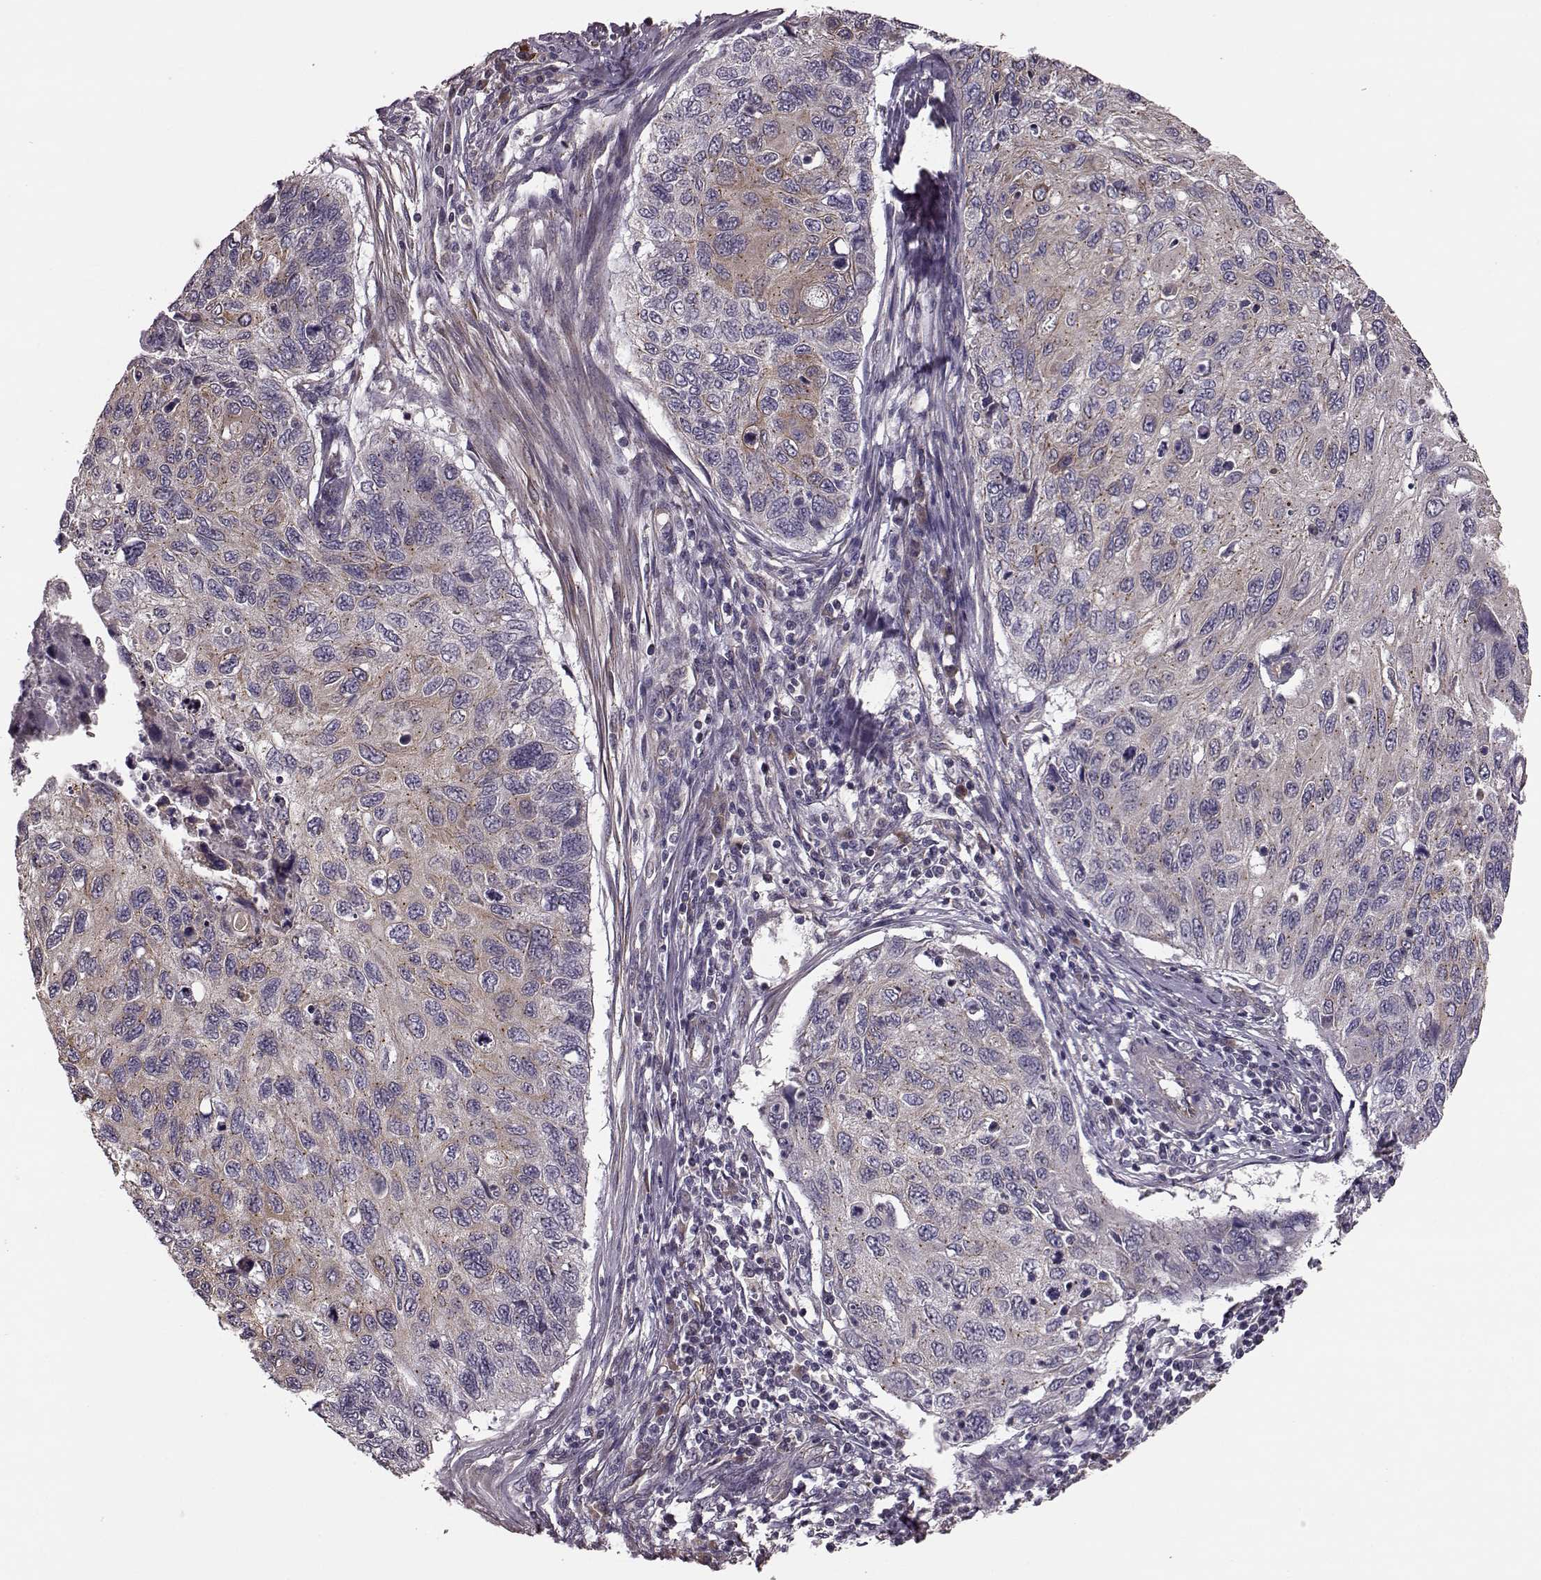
{"staining": {"intensity": "weak", "quantity": ">75%", "location": "cytoplasmic/membranous"}, "tissue": "cervical cancer", "cell_type": "Tumor cells", "image_type": "cancer", "snomed": [{"axis": "morphology", "description": "Squamous cell carcinoma, NOS"}, {"axis": "topography", "description": "Cervix"}], "caption": "IHC photomicrograph of human cervical squamous cell carcinoma stained for a protein (brown), which shows low levels of weak cytoplasmic/membranous positivity in about >75% of tumor cells.", "gene": "NTF3", "patient": {"sex": "female", "age": 70}}